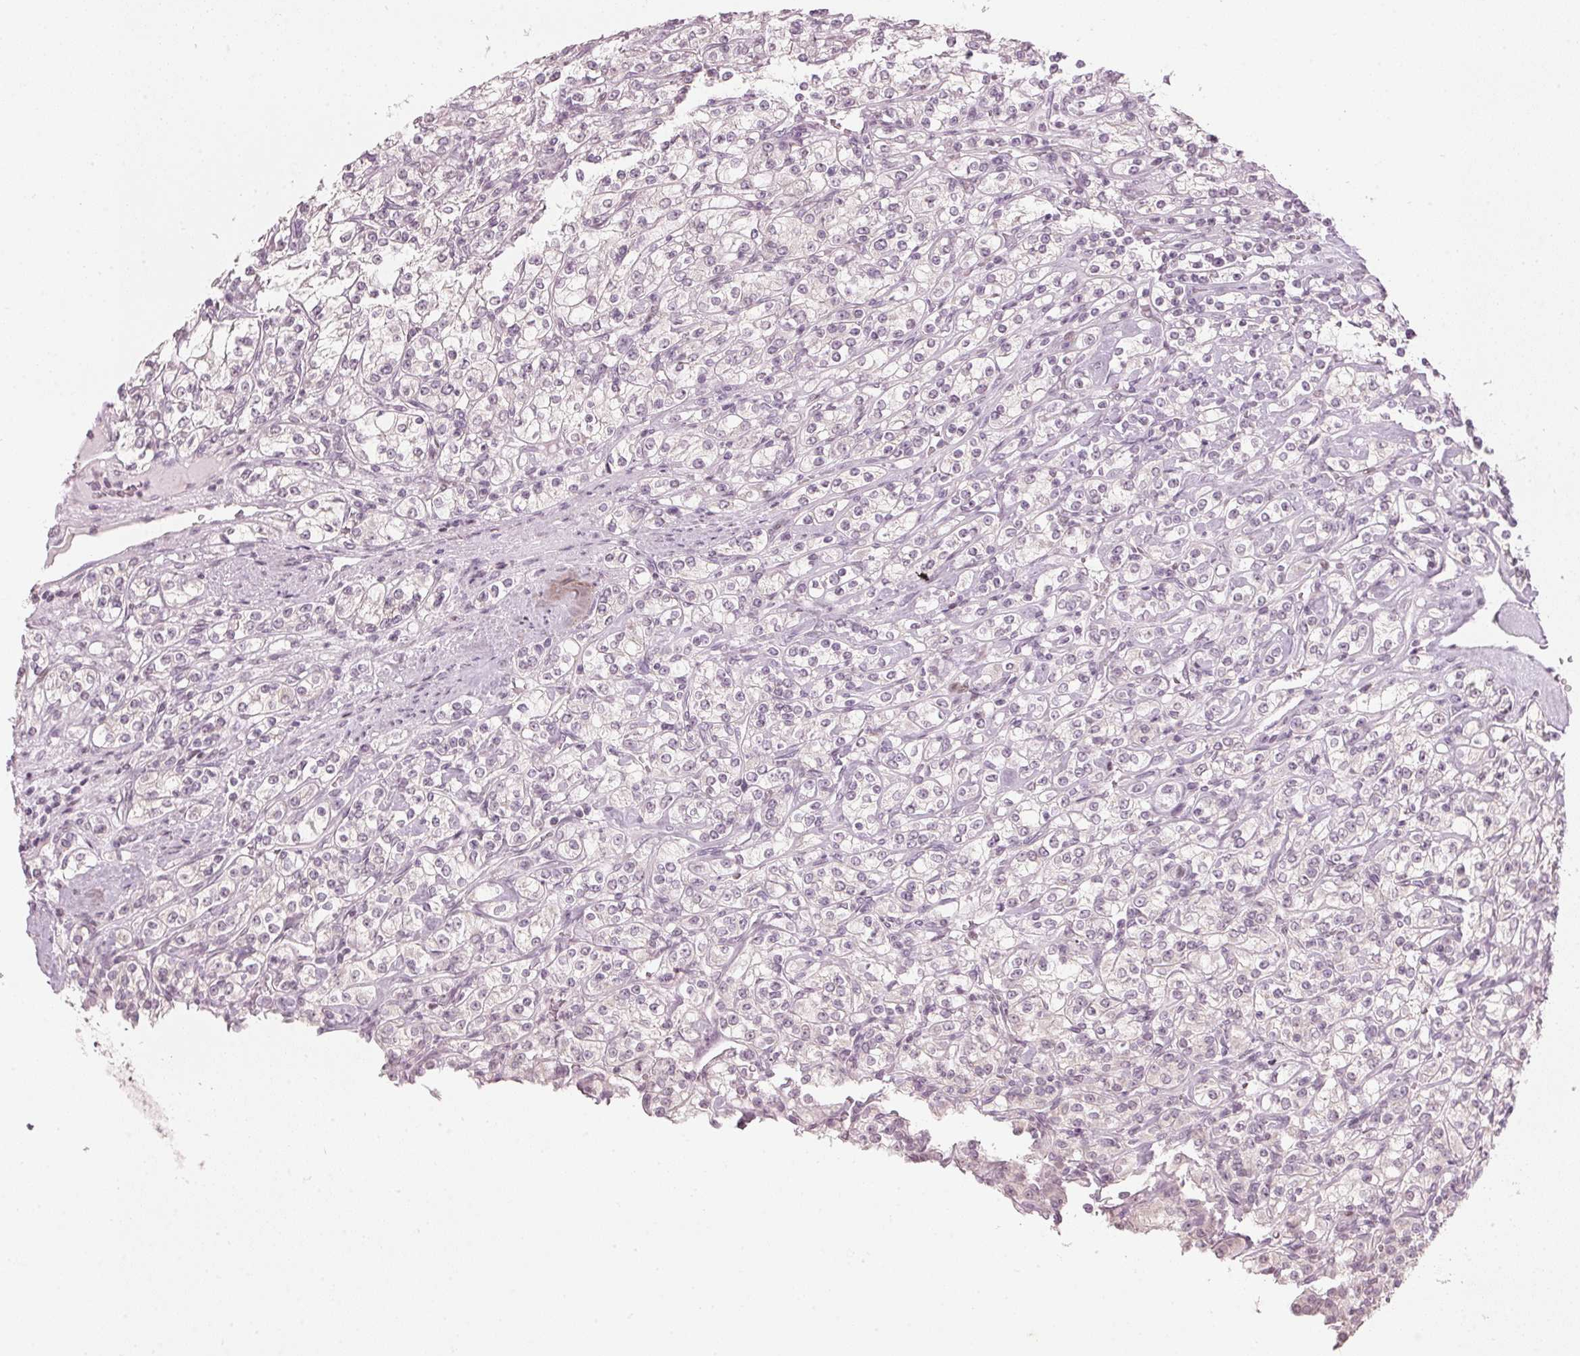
{"staining": {"intensity": "negative", "quantity": "none", "location": "none"}, "tissue": "renal cancer", "cell_type": "Tumor cells", "image_type": "cancer", "snomed": [{"axis": "morphology", "description": "Adenocarcinoma, NOS"}, {"axis": "topography", "description": "Kidney"}], "caption": "DAB (3,3'-diaminobenzidine) immunohistochemical staining of adenocarcinoma (renal) exhibits no significant staining in tumor cells.", "gene": "SFRP4", "patient": {"sex": "male", "age": 77}}